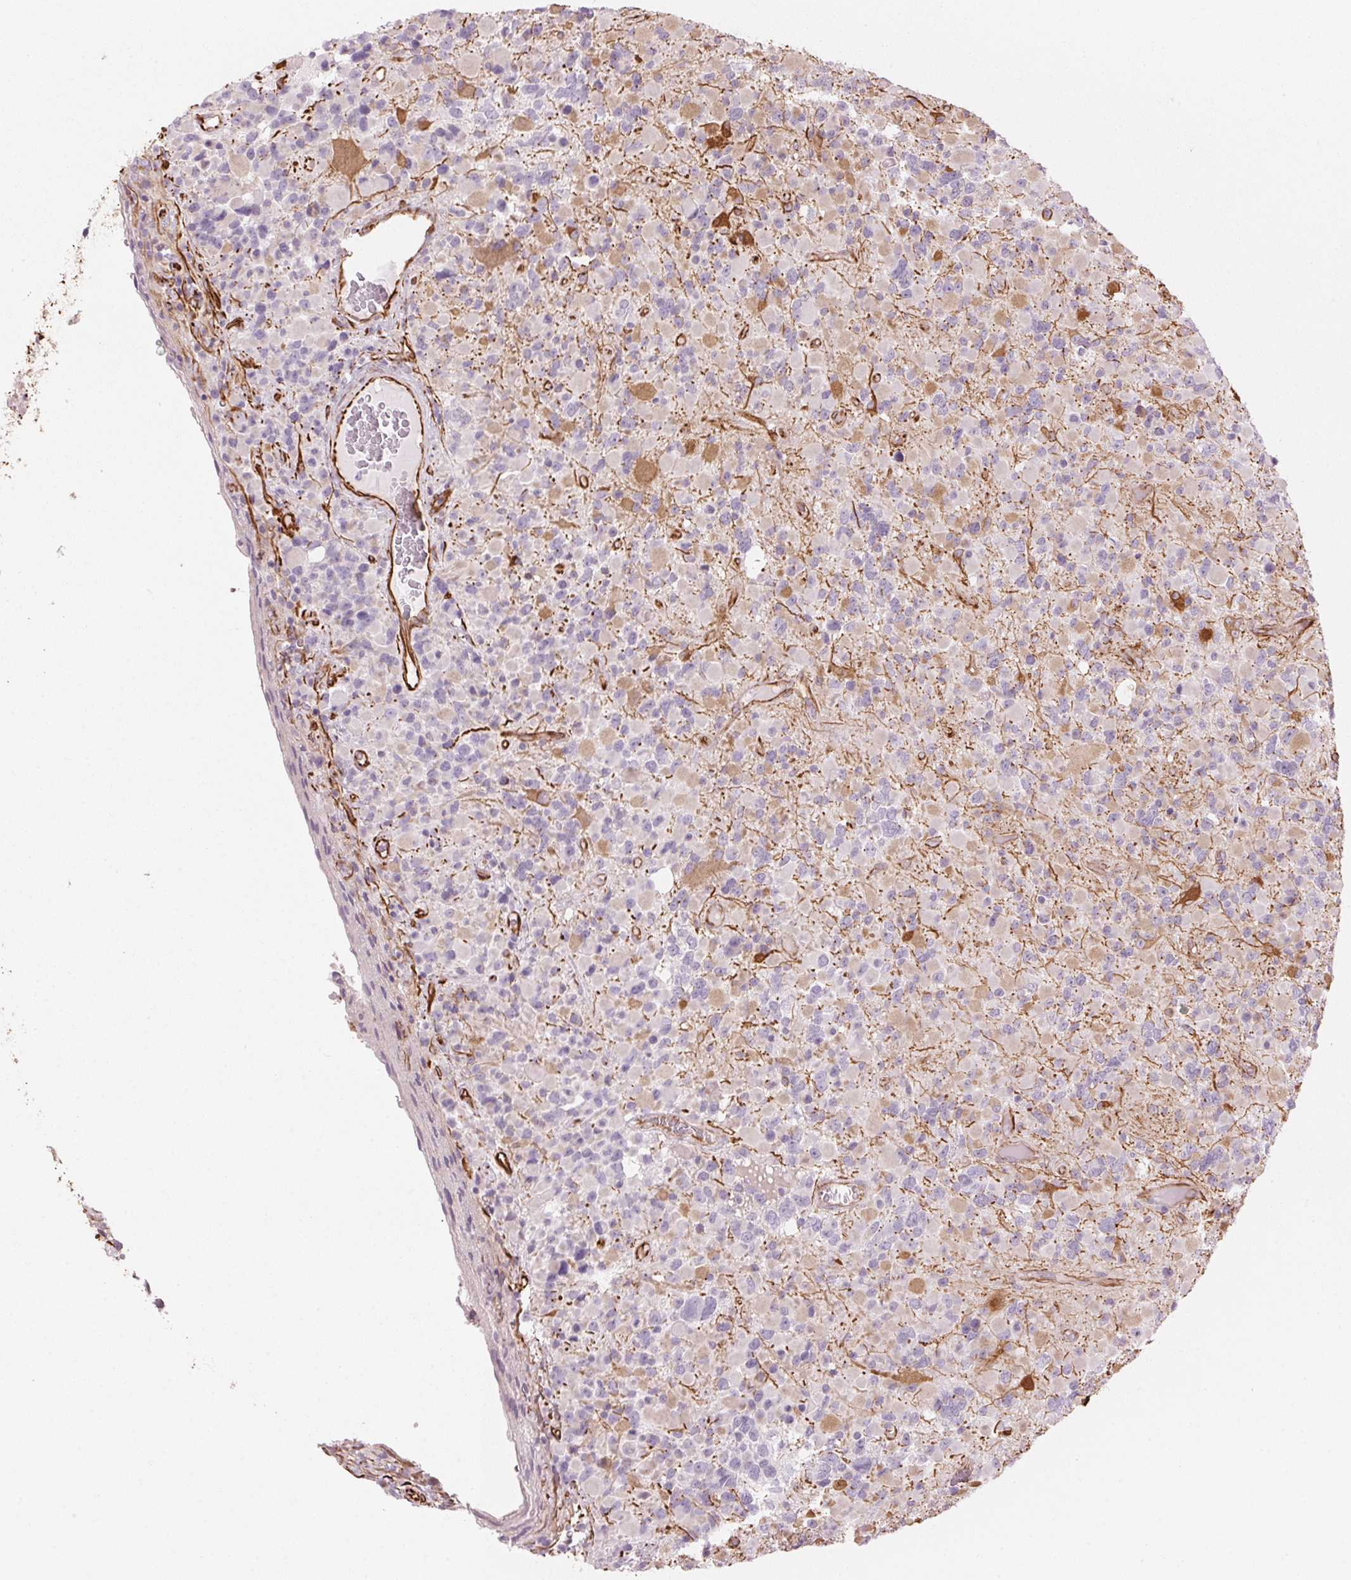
{"staining": {"intensity": "negative", "quantity": "none", "location": "none"}, "tissue": "glioma", "cell_type": "Tumor cells", "image_type": "cancer", "snomed": [{"axis": "morphology", "description": "Glioma, malignant, High grade"}, {"axis": "topography", "description": "Brain"}], "caption": "High power microscopy image of an immunohistochemistry micrograph of glioma, revealing no significant positivity in tumor cells.", "gene": "CLPS", "patient": {"sex": "female", "age": 40}}